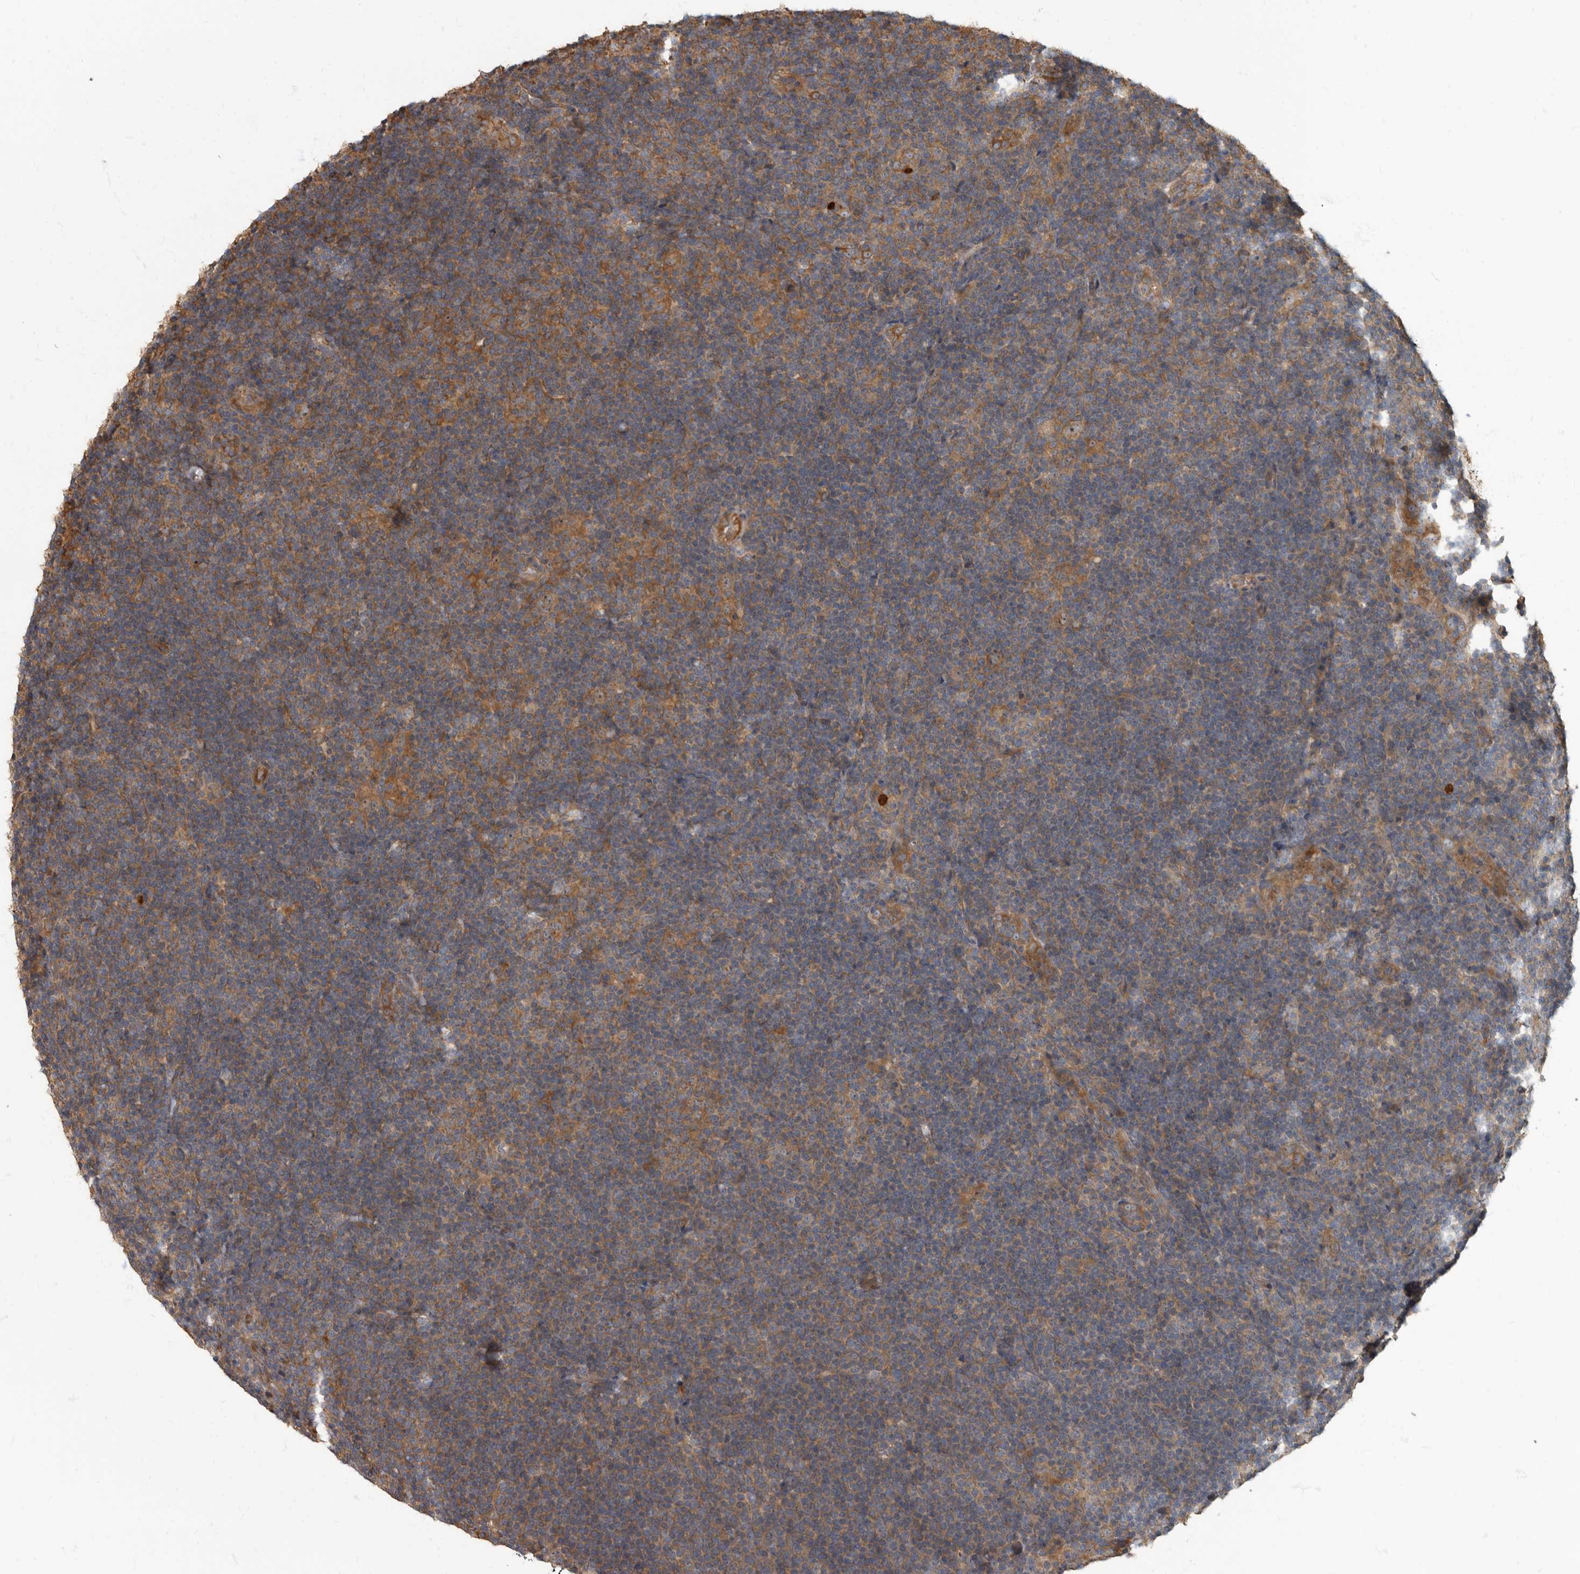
{"staining": {"intensity": "moderate", "quantity": ">75%", "location": "cytoplasmic/membranous"}, "tissue": "lymphoma", "cell_type": "Tumor cells", "image_type": "cancer", "snomed": [{"axis": "morphology", "description": "Hodgkin's disease, NOS"}, {"axis": "topography", "description": "Lymph node"}], "caption": "About >75% of tumor cells in human lymphoma demonstrate moderate cytoplasmic/membranous protein expression as visualized by brown immunohistochemical staining.", "gene": "DAAM1", "patient": {"sex": "female", "age": 57}}